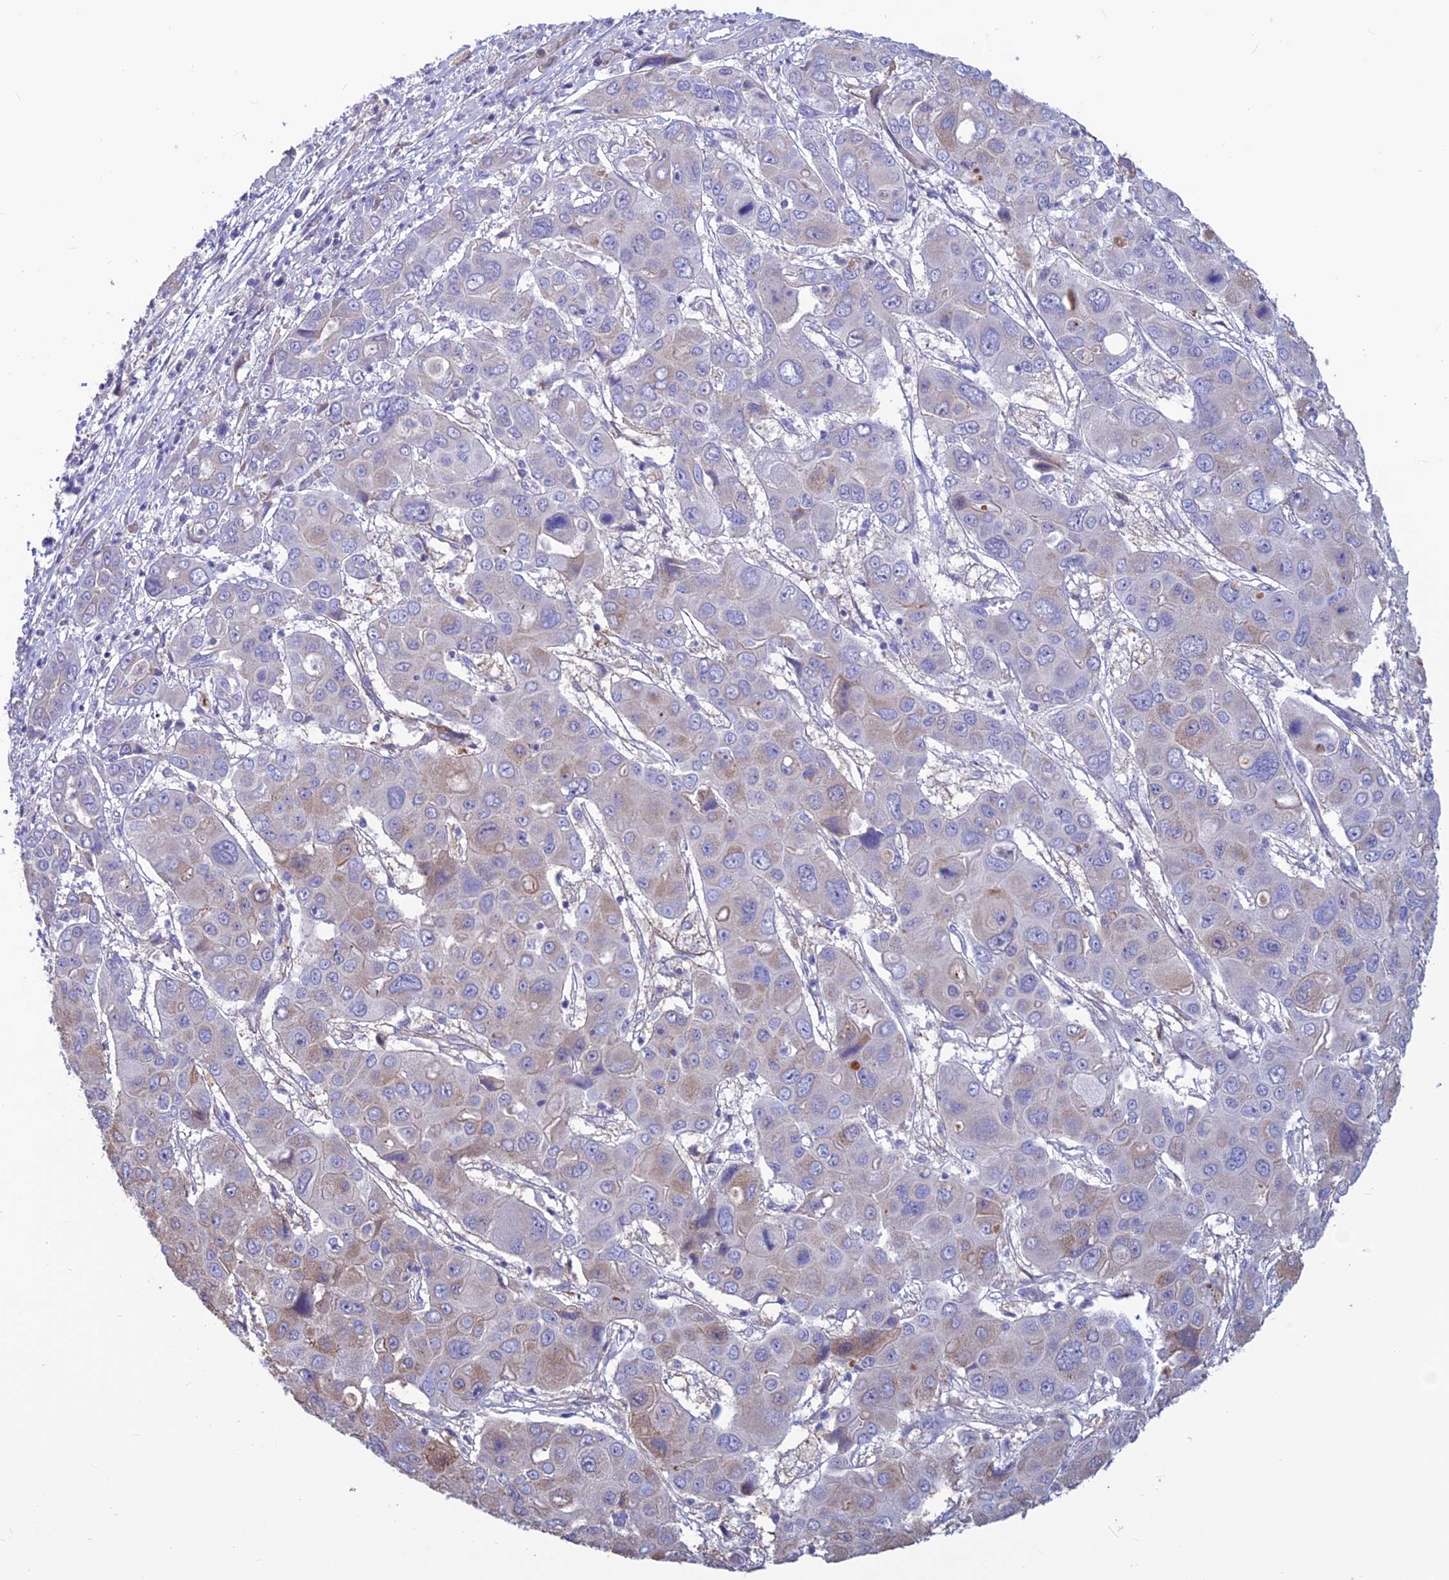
{"staining": {"intensity": "weak", "quantity": "<25%", "location": "cytoplasmic/membranous"}, "tissue": "liver cancer", "cell_type": "Tumor cells", "image_type": "cancer", "snomed": [{"axis": "morphology", "description": "Cholangiocarcinoma"}, {"axis": "topography", "description": "Liver"}], "caption": "There is no significant positivity in tumor cells of cholangiocarcinoma (liver).", "gene": "BHMT2", "patient": {"sex": "male", "age": 67}}